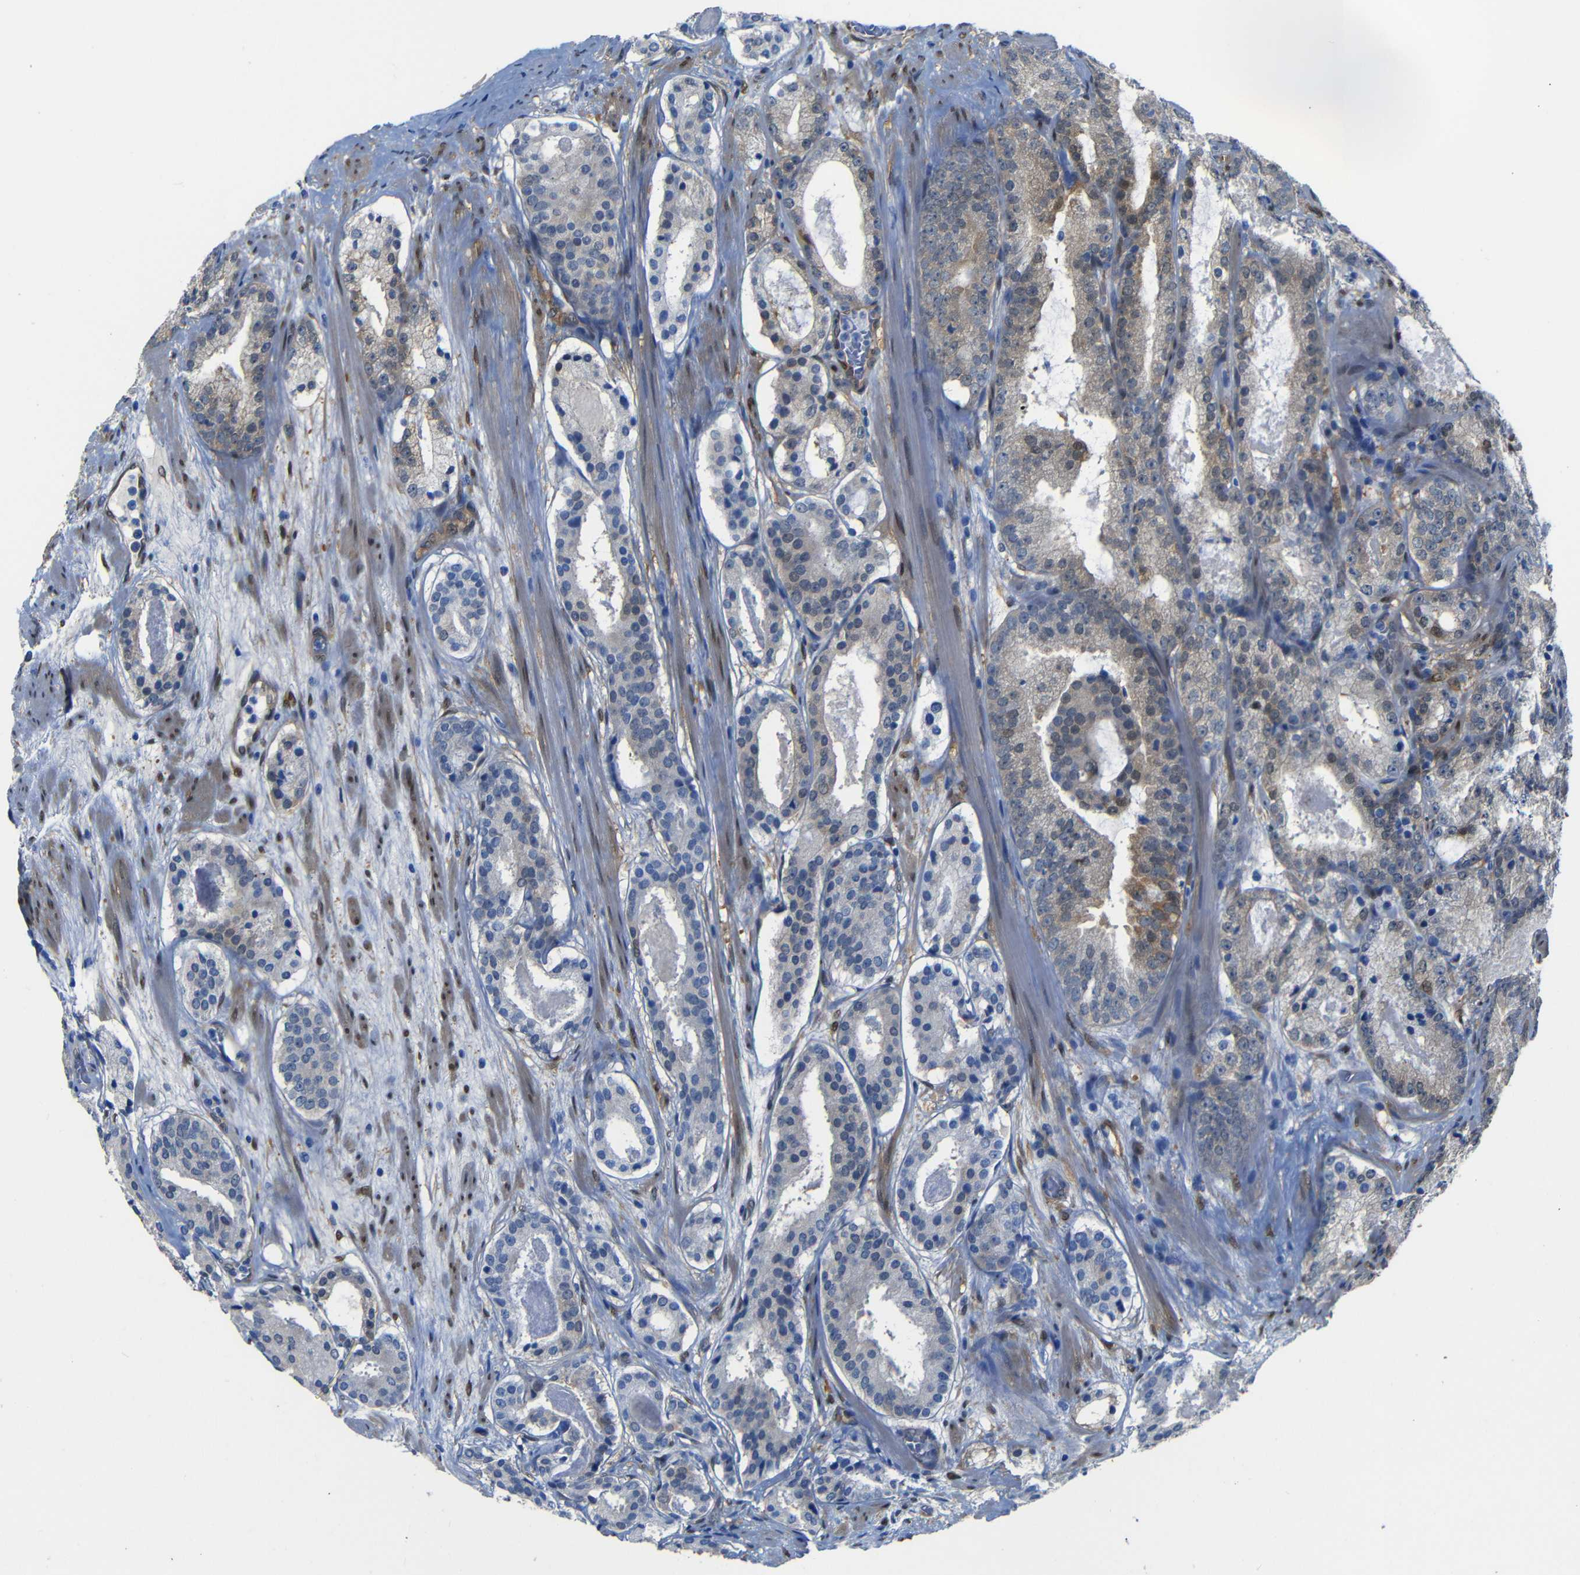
{"staining": {"intensity": "moderate", "quantity": "<25%", "location": "cytoplasmic/membranous"}, "tissue": "prostate cancer", "cell_type": "Tumor cells", "image_type": "cancer", "snomed": [{"axis": "morphology", "description": "Adenocarcinoma, Low grade"}, {"axis": "topography", "description": "Prostate"}], "caption": "Protein positivity by immunohistochemistry (IHC) demonstrates moderate cytoplasmic/membranous positivity in approximately <25% of tumor cells in prostate cancer.", "gene": "YAP1", "patient": {"sex": "male", "age": 69}}